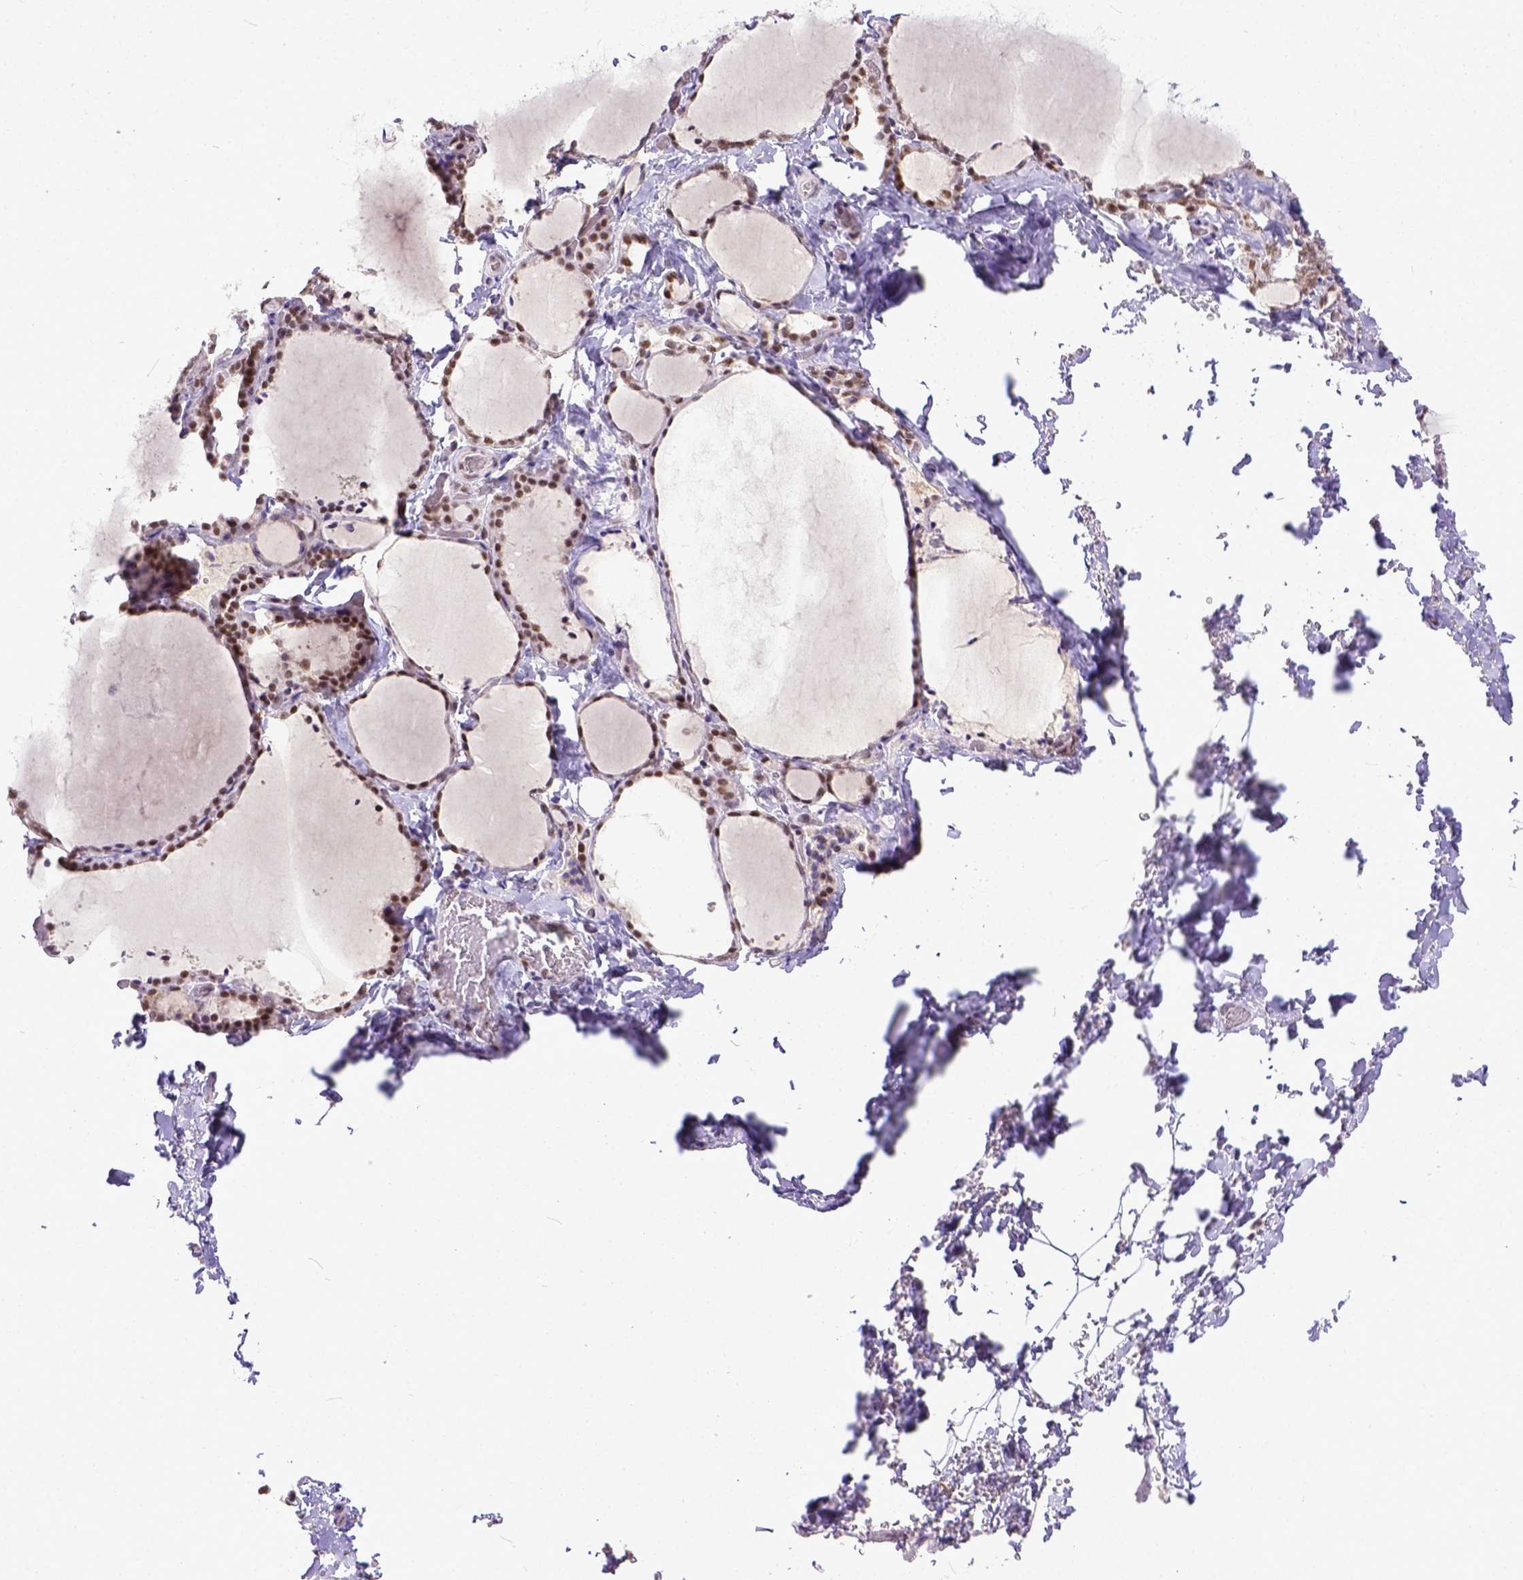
{"staining": {"intensity": "strong", "quantity": ">75%", "location": "nuclear"}, "tissue": "thyroid gland", "cell_type": "Glandular cells", "image_type": "normal", "snomed": [{"axis": "morphology", "description": "Normal tissue, NOS"}, {"axis": "topography", "description": "Thyroid gland"}], "caption": "Immunohistochemical staining of unremarkable human thyroid gland exhibits strong nuclear protein expression in approximately >75% of glandular cells.", "gene": "ERCC1", "patient": {"sex": "female", "age": 22}}